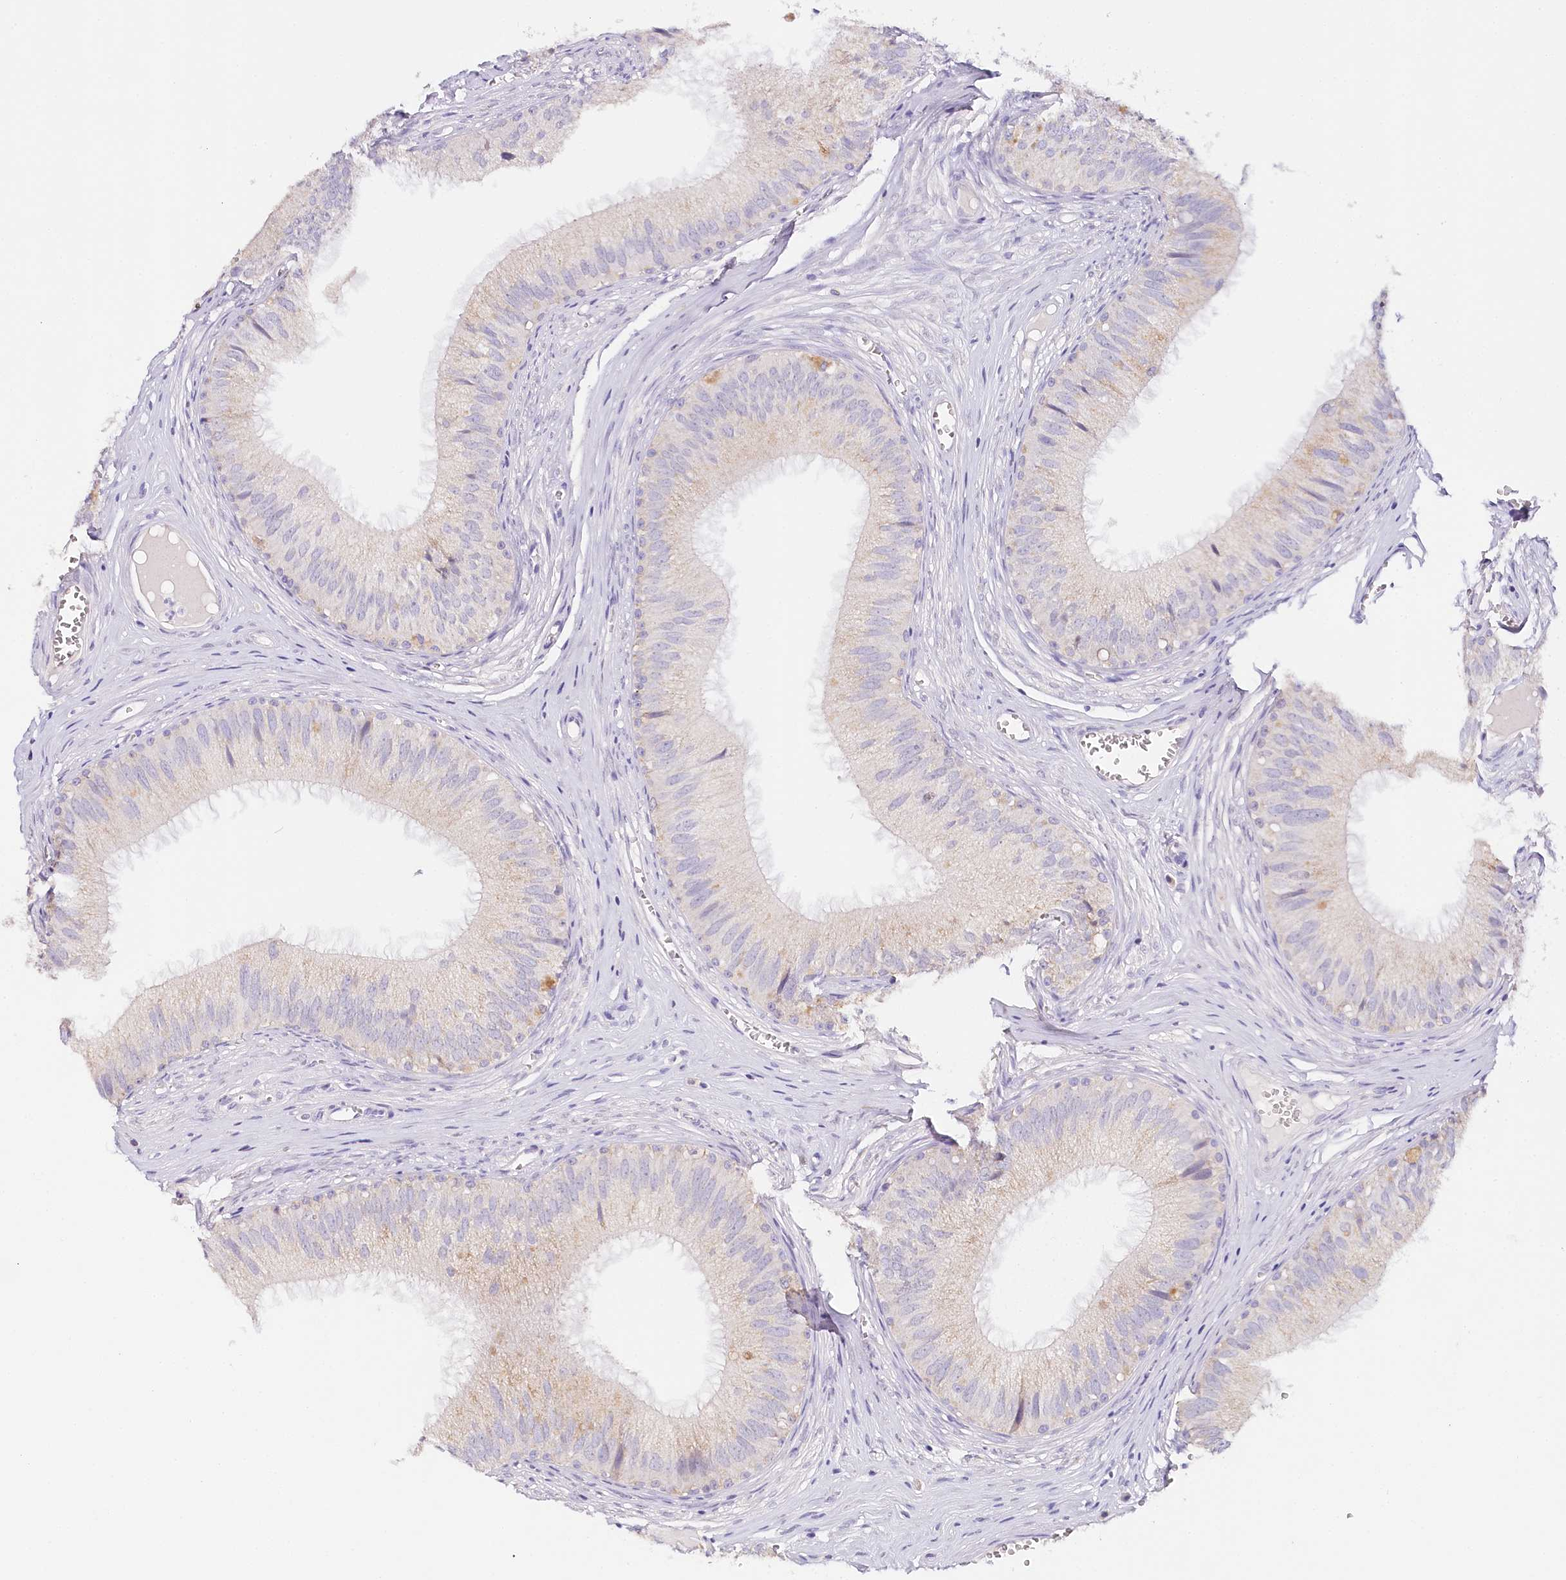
{"staining": {"intensity": "weak", "quantity": "<25%", "location": "cytoplasmic/membranous"}, "tissue": "epididymis", "cell_type": "Glandular cells", "image_type": "normal", "snomed": [{"axis": "morphology", "description": "Normal tissue, NOS"}, {"axis": "topography", "description": "Epididymis"}], "caption": "DAB immunohistochemical staining of benign epididymis displays no significant positivity in glandular cells. (Brightfield microscopy of DAB (3,3'-diaminobenzidine) IHC at high magnification).", "gene": "TP53", "patient": {"sex": "male", "age": 36}}